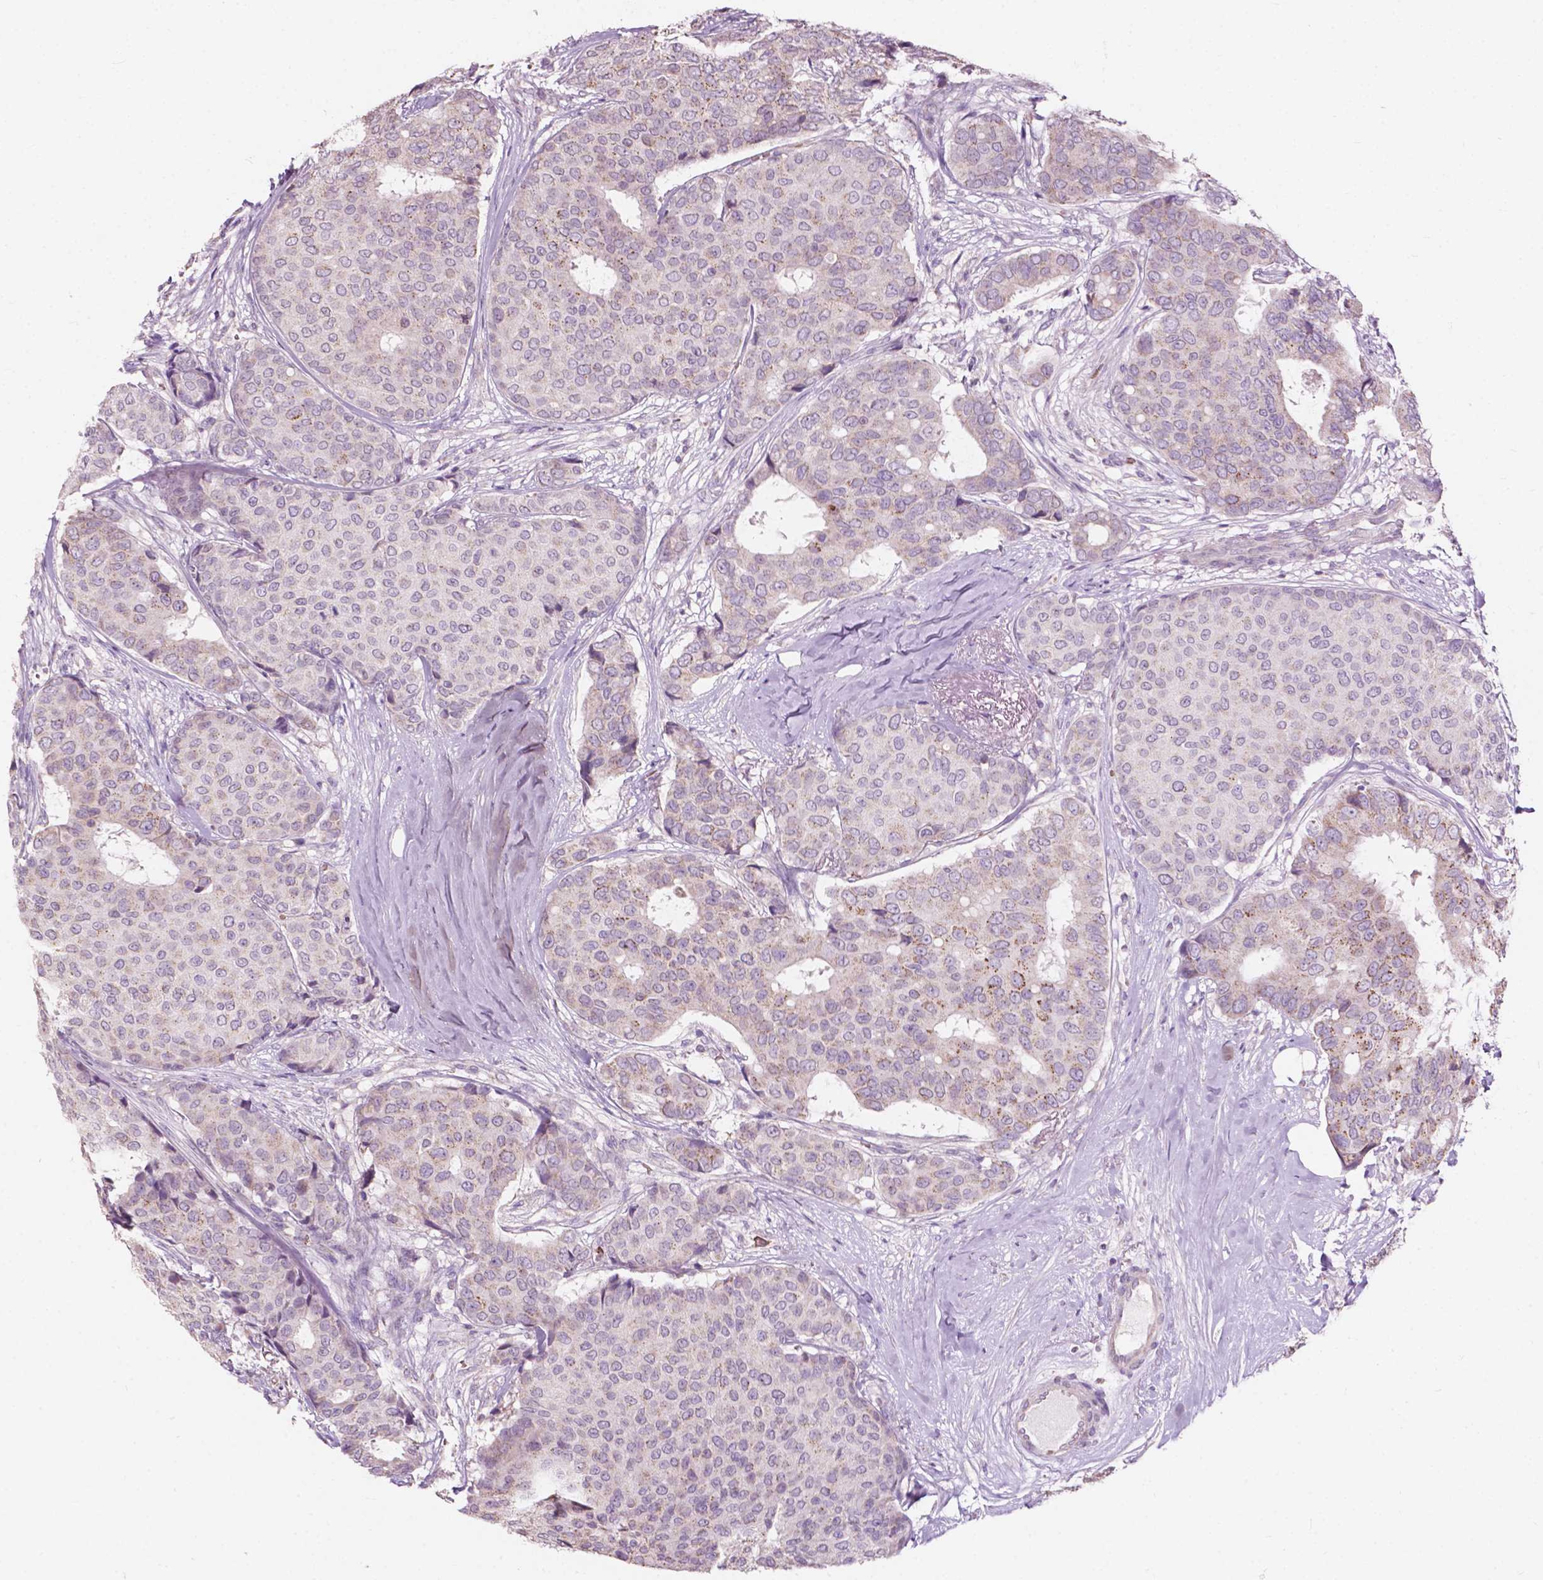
{"staining": {"intensity": "moderate", "quantity": "<25%", "location": "cytoplasmic/membranous"}, "tissue": "breast cancer", "cell_type": "Tumor cells", "image_type": "cancer", "snomed": [{"axis": "morphology", "description": "Duct carcinoma"}, {"axis": "topography", "description": "Breast"}], "caption": "DAB (3,3'-diaminobenzidine) immunohistochemical staining of human breast cancer (intraductal carcinoma) shows moderate cytoplasmic/membranous protein expression in approximately <25% of tumor cells.", "gene": "NDUFS1", "patient": {"sex": "female", "age": 75}}